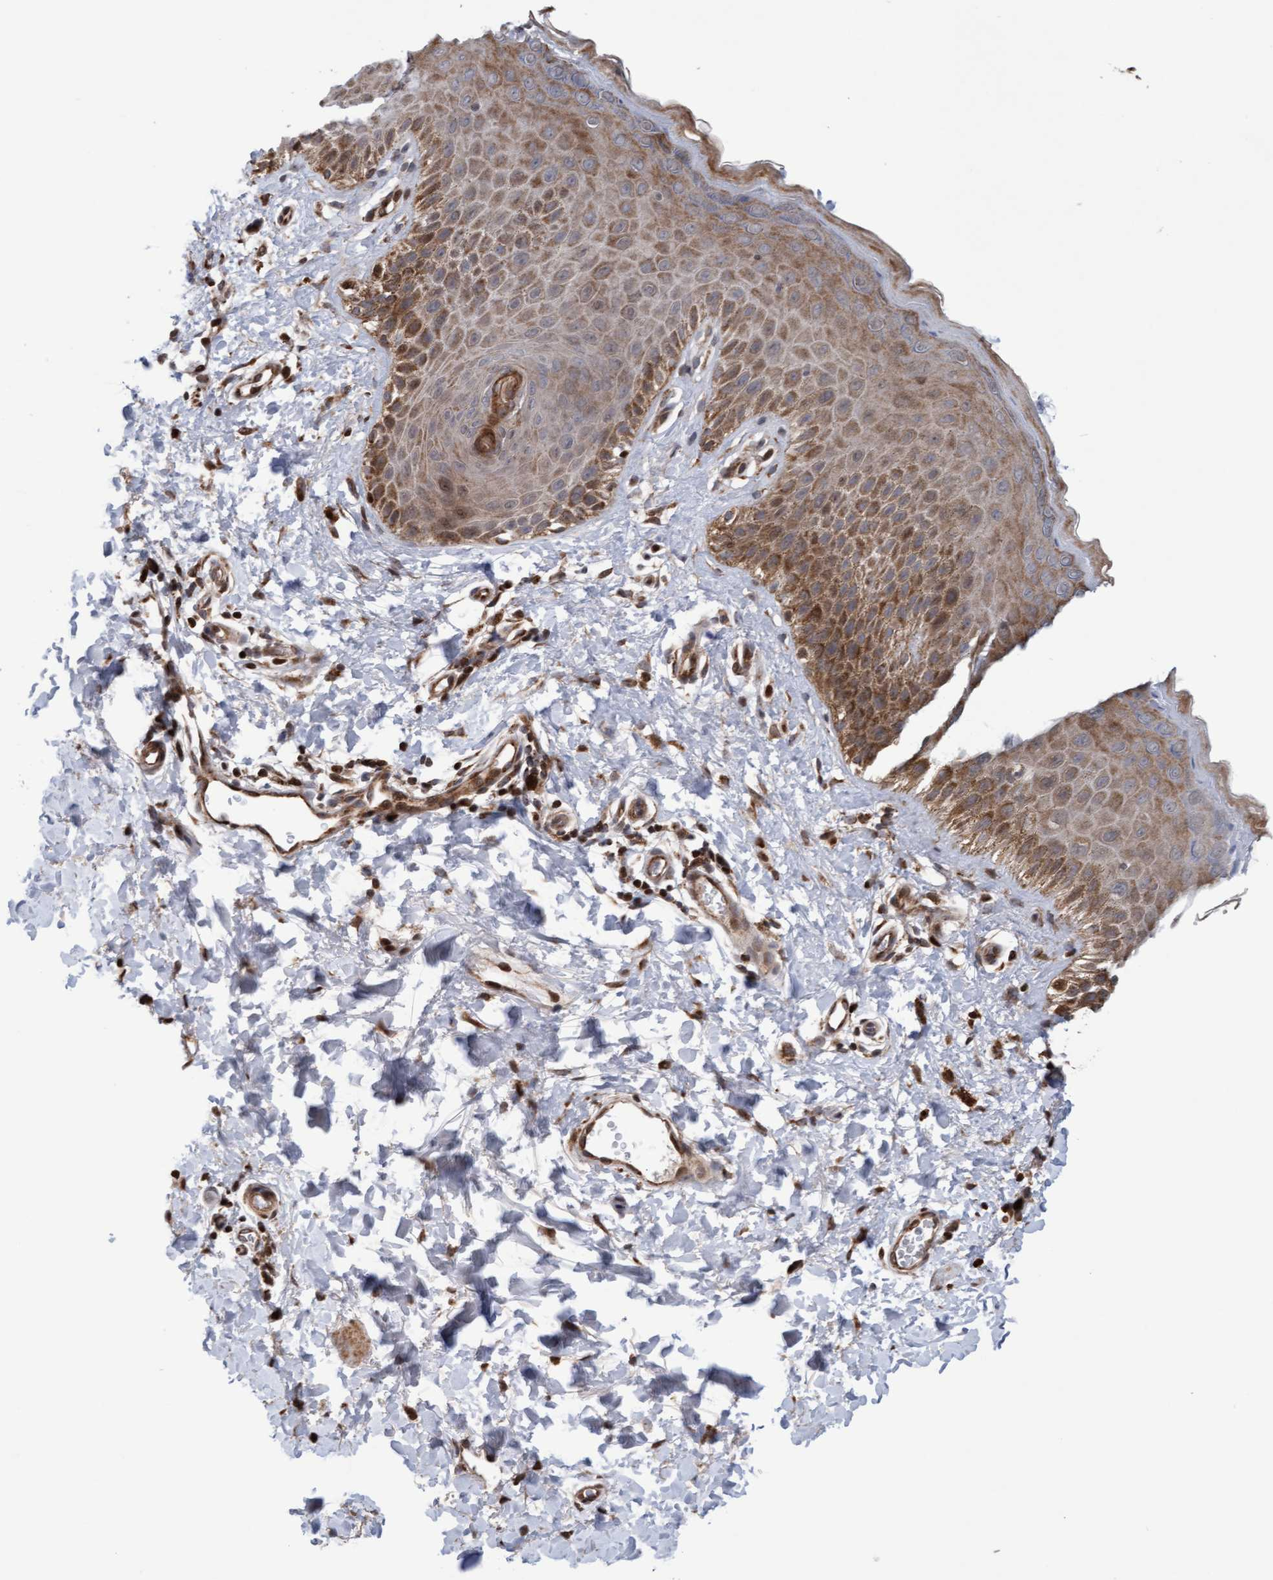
{"staining": {"intensity": "moderate", "quantity": ">75%", "location": "cytoplasmic/membranous"}, "tissue": "skin", "cell_type": "Epidermal cells", "image_type": "normal", "snomed": [{"axis": "morphology", "description": "Normal tissue, NOS"}, {"axis": "topography", "description": "Anal"}], "caption": "High-magnification brightfield microscopy of benign skin stained with DAB (brown) and counterstained with hematoxylin (blue). epidermal cells exhibit moderate cytoplasmic/membranous expression is seen in approximately>75% of cells. (DAB (3,3'-diaminobenzidine) = brown stain, brightfield microscopy at high magnification).", "gene": "PECR", "patient": {"sex": "male", "age": 44}}